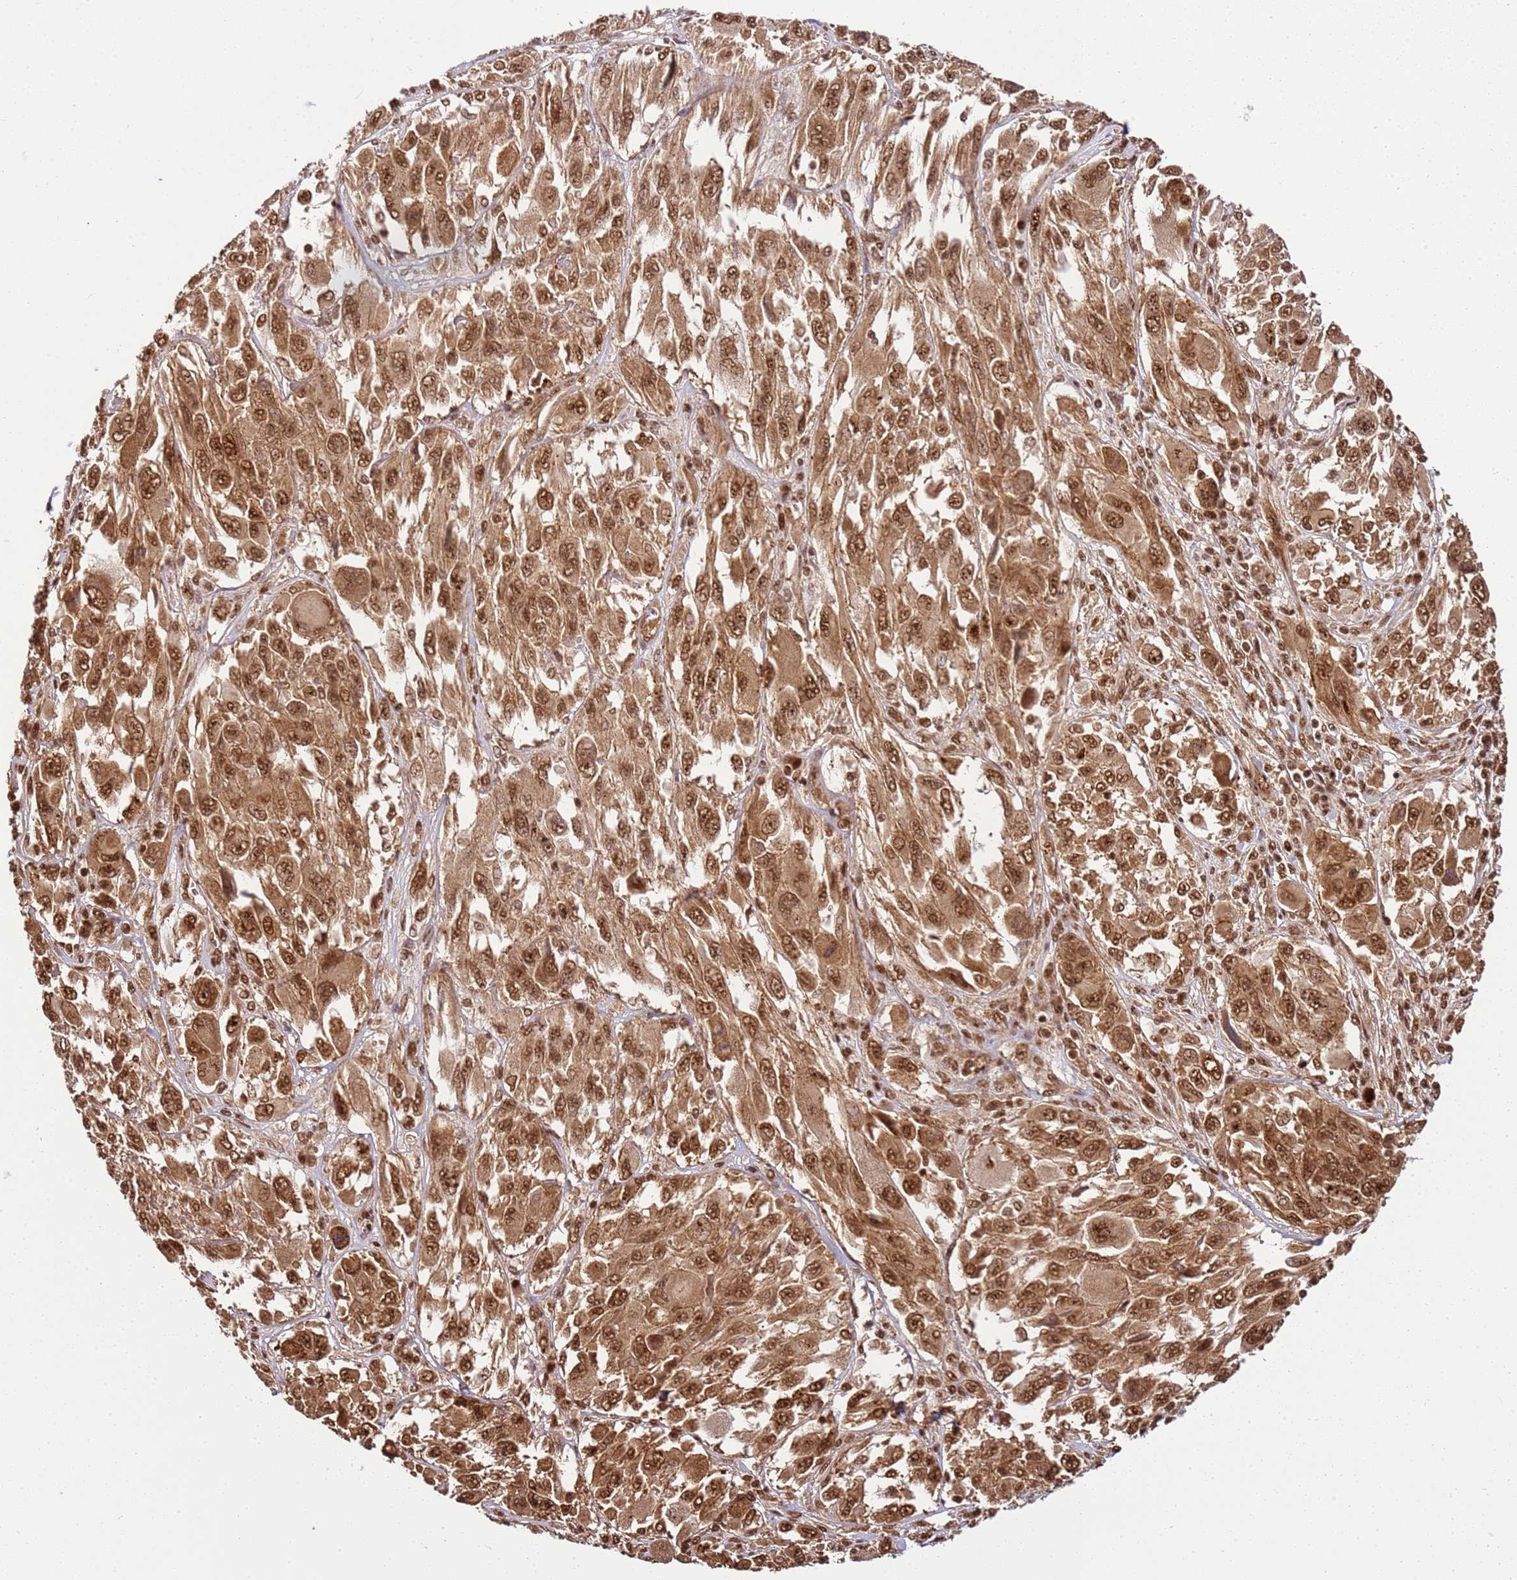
{"staining": {"intensity": "moderate", "quantity": ">75%", "location": "cytoplasmic/membranous,nuclear"}, "tissue": "melanoma", "cell_type": "Tumor cells", "image_type": "cancer", "snomed": [{"axis": "morphology", "description": "Malignant melanoma, NOS"}, {"axis": "topography", "description": "Skin"}], "caption": "Melanoma stained with DAB (3,3'-diaminobenzidine) immunohistochemistry shows medium levels of moderate cytoplasmic/membranous and nuclear staining in about >75% of tumor cells.", "gene": "ZBTB12", "patient": {"sex": "female", "age": 91}}